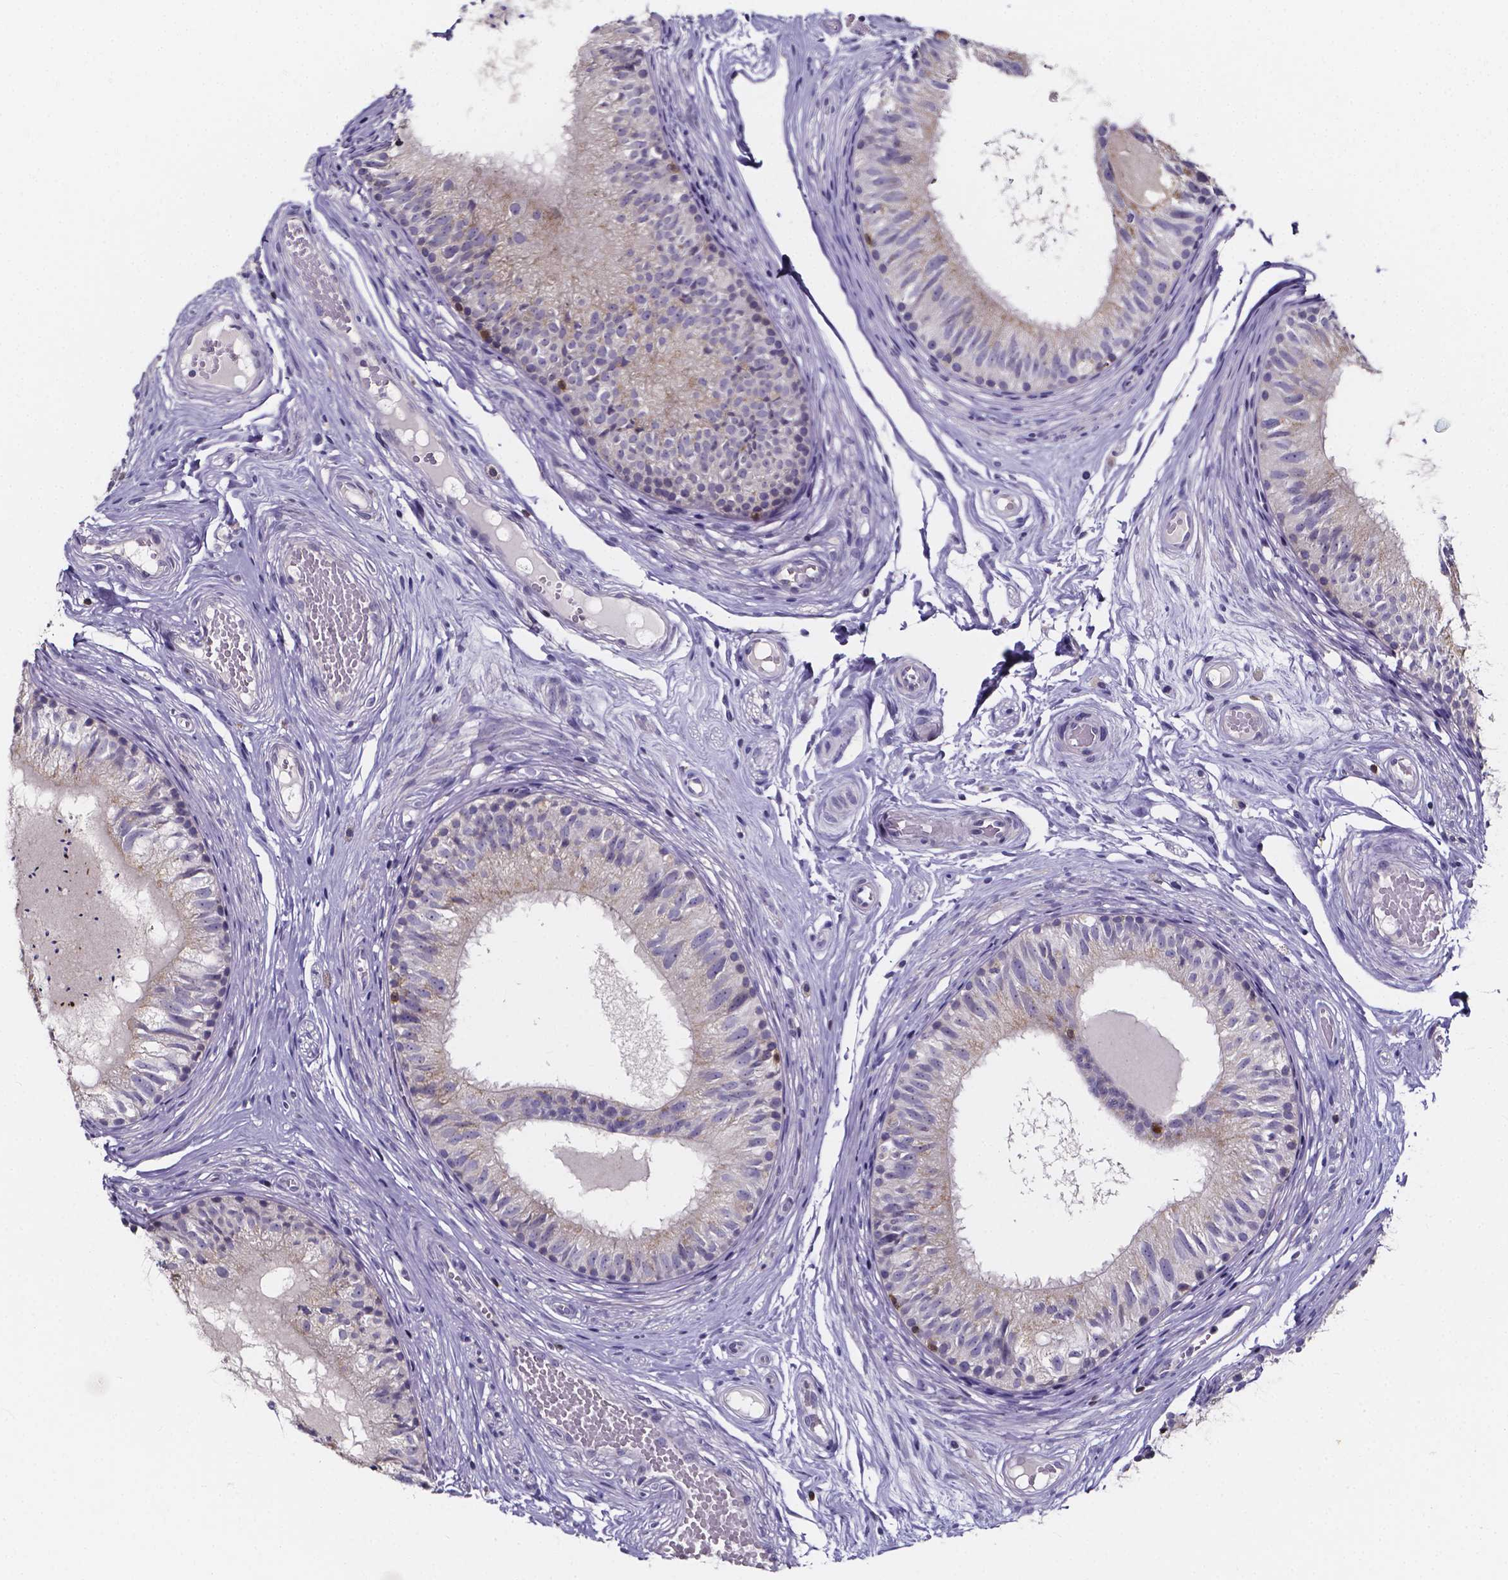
{"staining": {"intensity": "negative", "quantity": "none", "location": "none"}, "tissue": "epididymis", "cell_type": "Glandular cells", "image_type": "normal", "snomed": [{"axis": "morphology", "description": "Normal tissue, NOS"}, {"axis": "topography", "description": "Epididymis"}], "caption": "IHC of benign epididymis exhibits no positivity in glandular cells.", "gene": "THEMIS", "patient": {"sex": "male", "age": 29}}